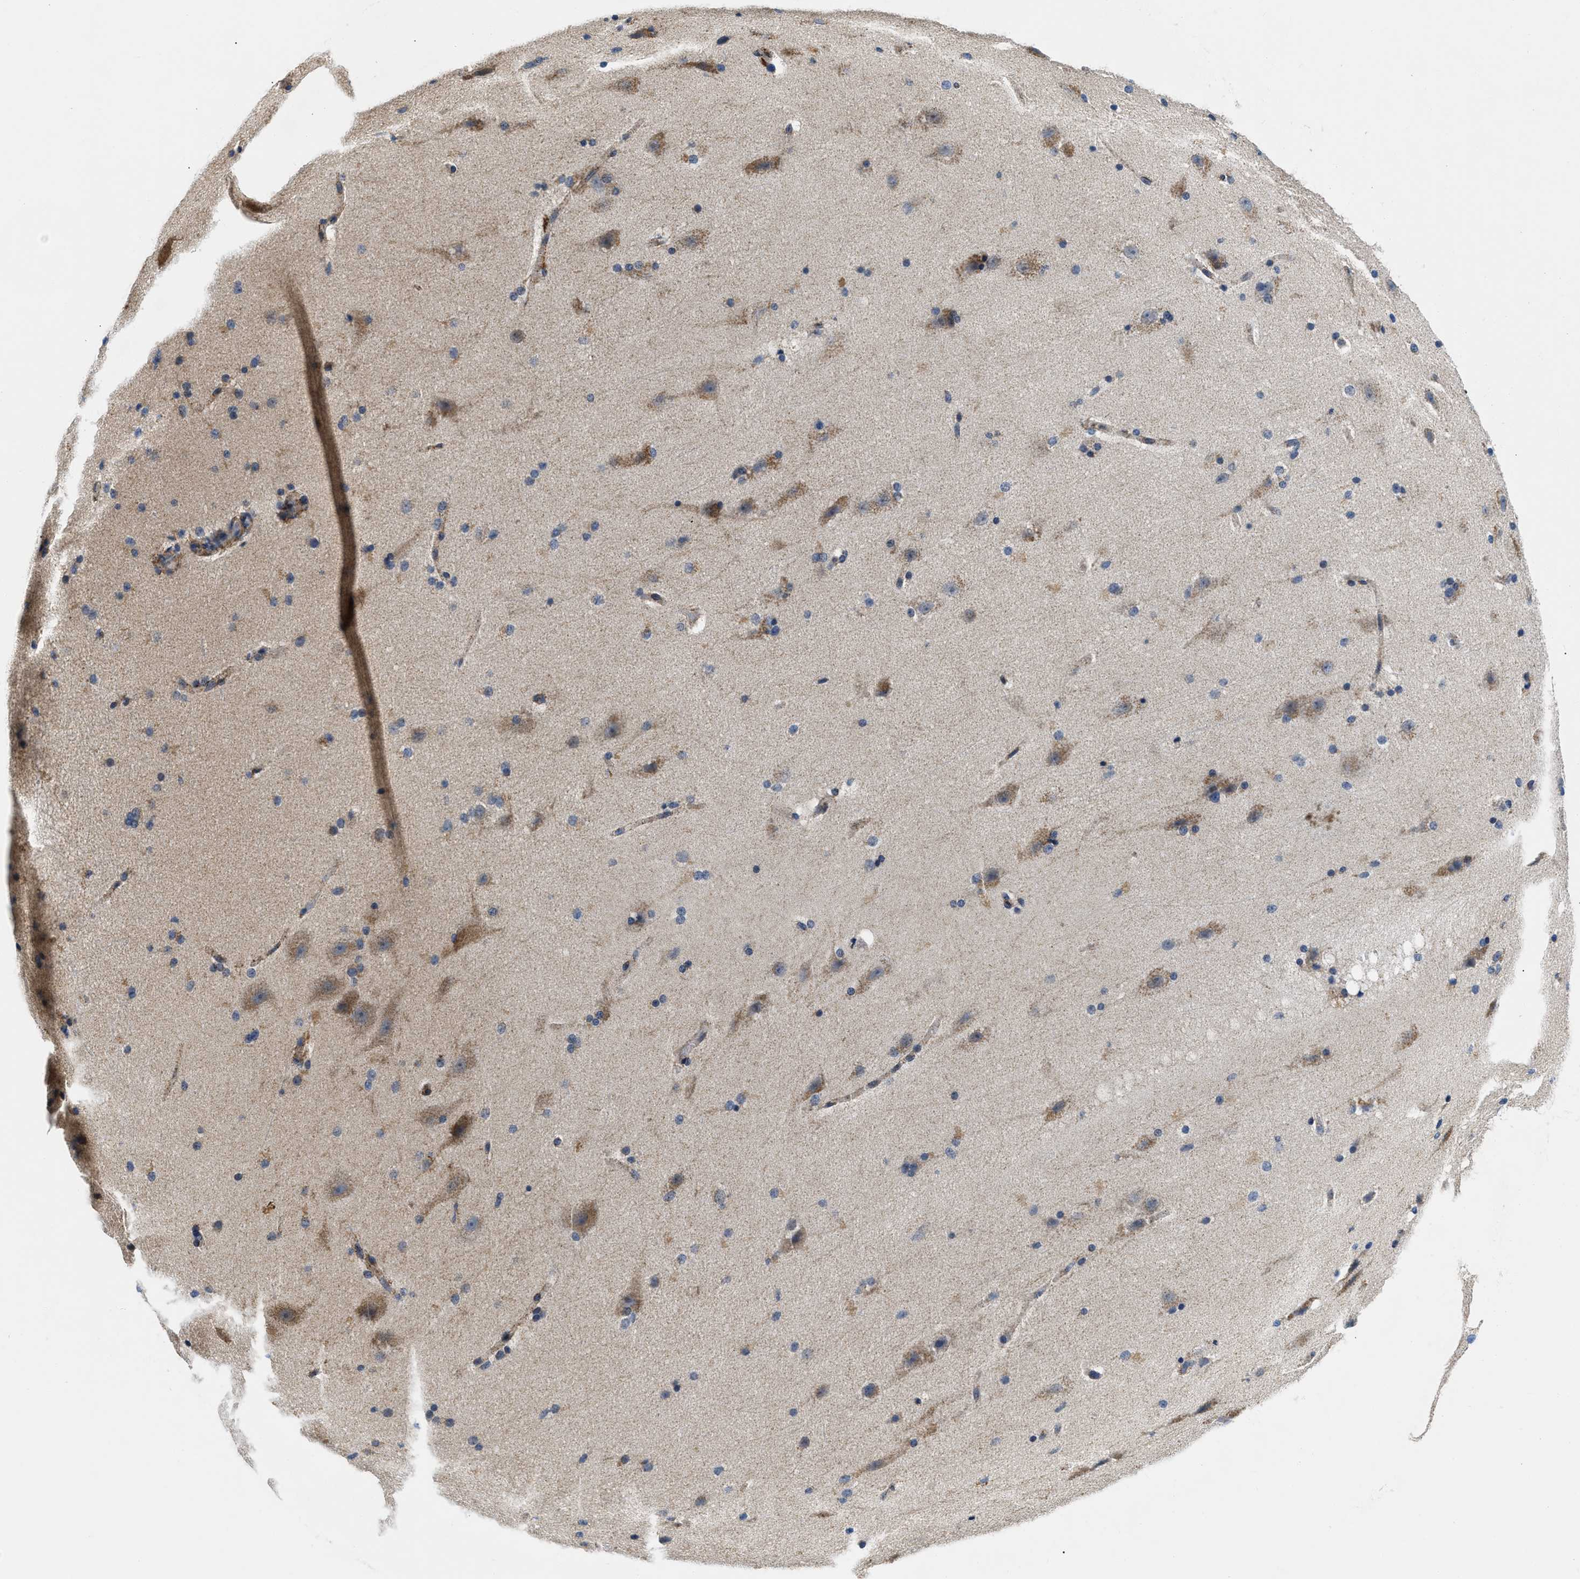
{"staining": {"intensity": "weak", "quantity": ">75%", "location": "cytoplasmic/membranous"}, "tissue": "cerebral cortex", "cell_type": "Endothelial cells", "image_type": "normal", "snomed": [{"axis": "morphology", "description": "Normal tissue, NOS"}, {"axis": "topography", "description": "Cerebral cortex"}, {"axis": "topography", "description": "Hippocampus"}], "caption": "Immunohistochemical staining of benign human cerebral cortex displays low levels of weak cytoplasmic/membranous expression in about >75% of endothelial cells.", "gene": "PDP1", "patient": {"sex": "female", "age": 19}}